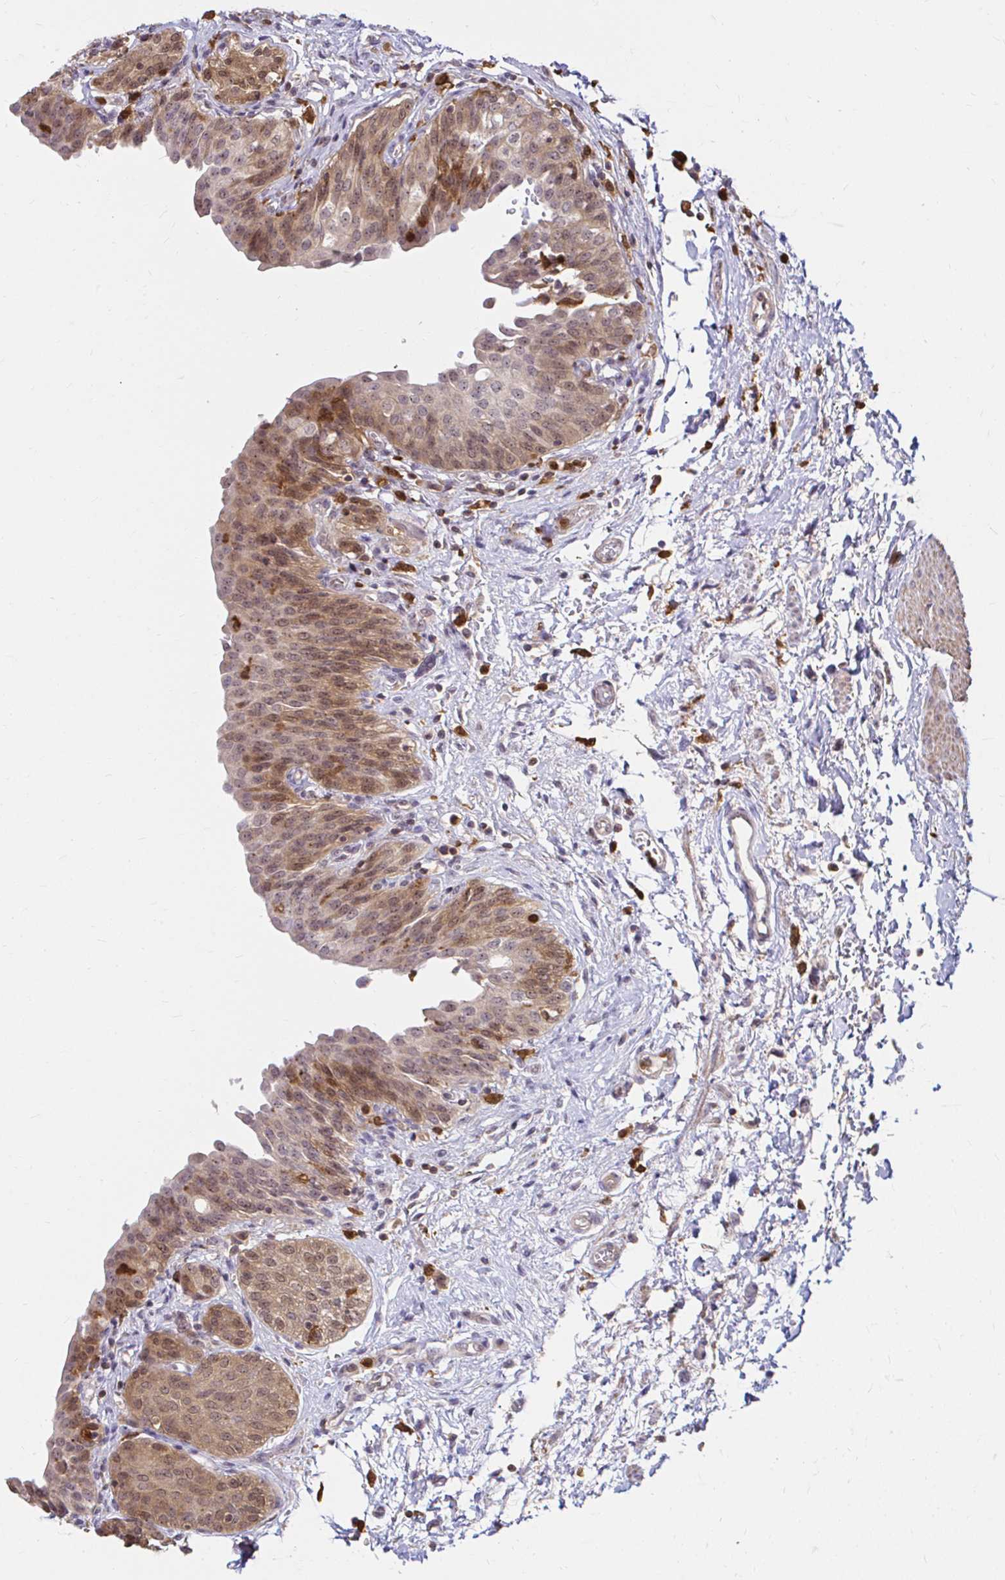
{"staining": {"intensity": "weak", "quantity": ">75%", "location": "cytoplasmic/membranous"}, "tissue": "urinary bladder", "cell_type": "Urothelial cells", "image_type": "normal", "snomed": [{"axis": "morphology", "description": "Normal tissue, NOS"}, {"axis": "topography", "description": "Urinary bladder"}], "caption": "Brown immunohistochemical staining in benign urinary bladder reveals weak cytoplasmic/membranous expression in about >75% of urothelial cells. The staining was performed using DAB, with brown indicating positive protein expression. Nuclei are stained blue with hematoxylin.", "gene": "PYCARD", "patient": {"sex": "male", "age": 68}}